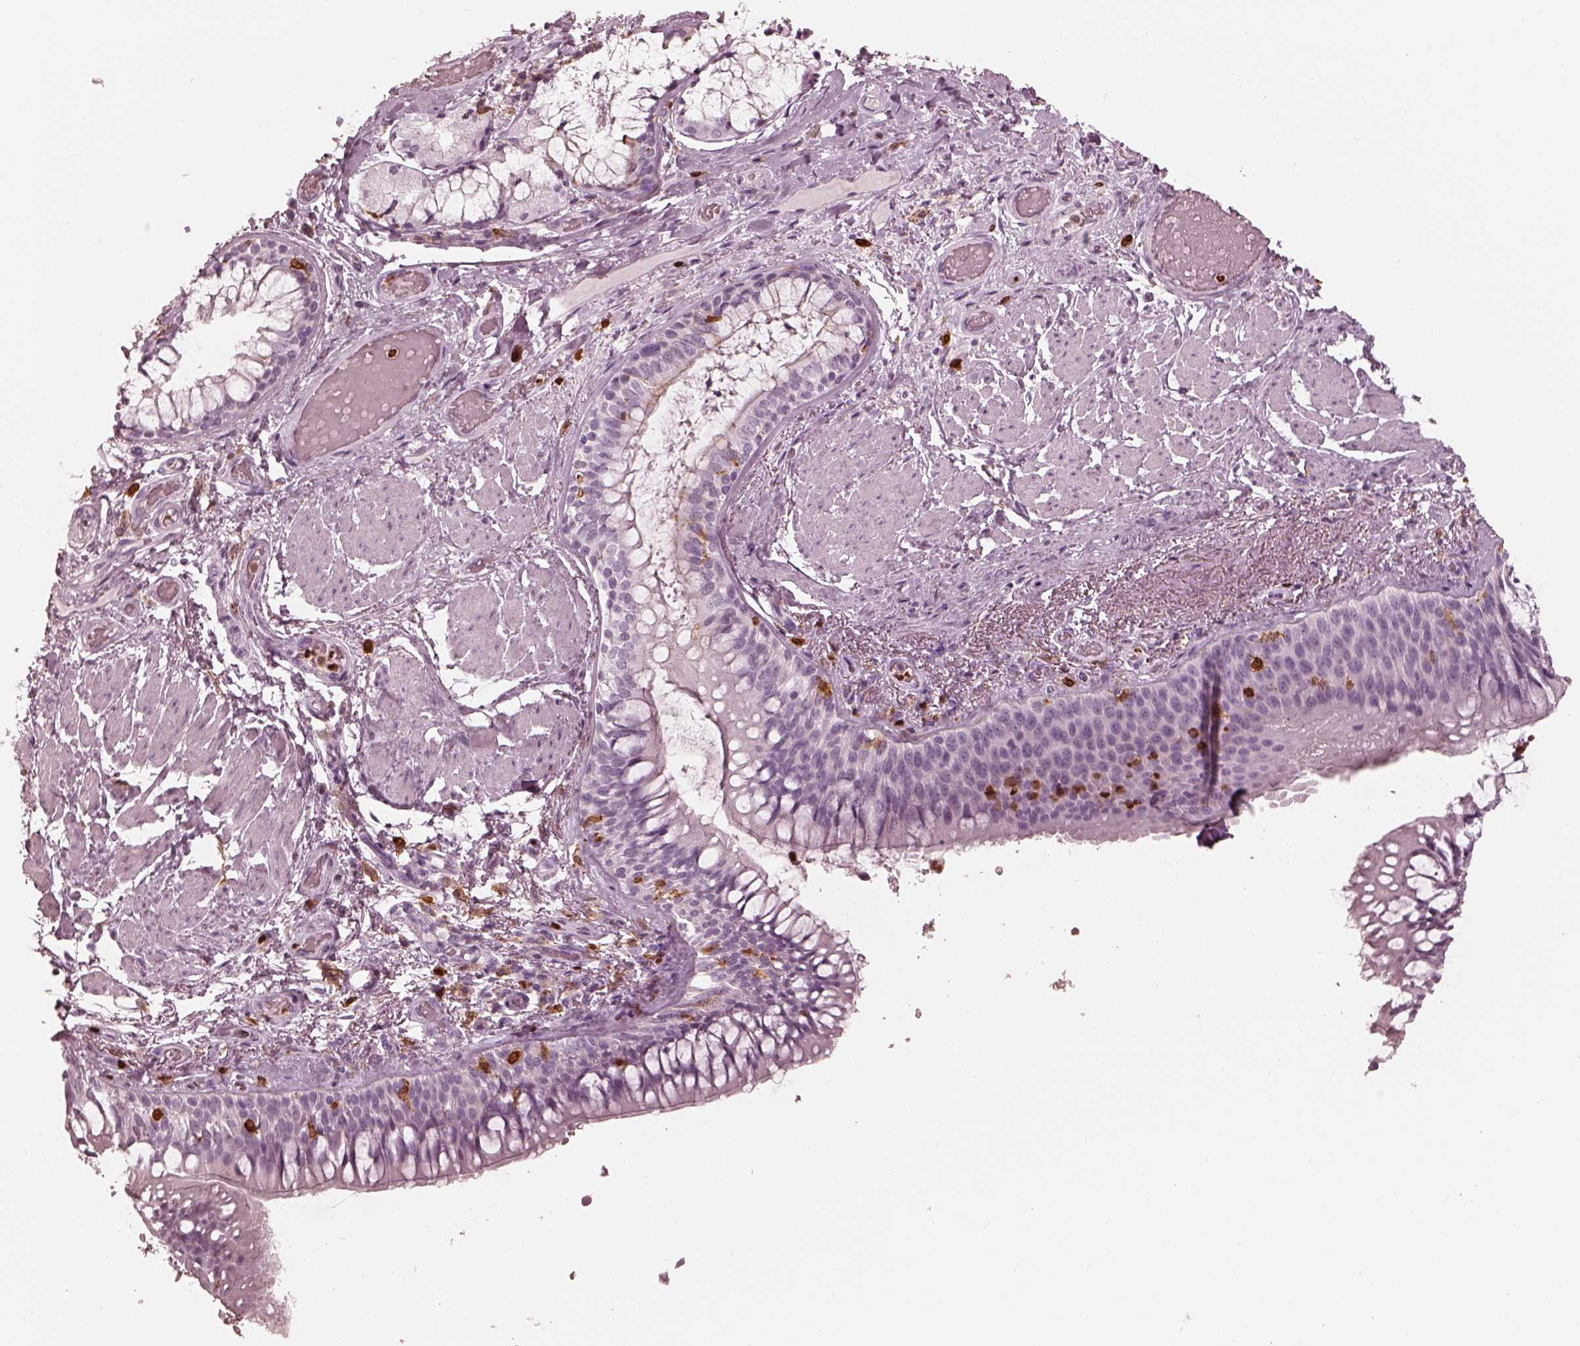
{"staining": {"intensity": "negative", "quantity": "none", "location": "none"}, "tissue": "adipose tissue", "cell_type": "Adipocytes", "image_type": "normal", "snomed": [{"axis": "morphology", "description": "Normal tissue, NOS"}, {"axis": "topography", "description": "Cartilage tissue"}, {"axis": "topography", "description": "Bronchus"}], "caption": "Protein analysis of normal adipose tissue exhibits no significant staining in adipocytes. Brightfield microscopy of immunohistochemistry stained with DAB (3,3'-diaminobenzidine) (brown) and hematoxylin (blue), captured at high magnification.", "gene": "ALOX5", "patient": {"sex": "male", "age": 64}}